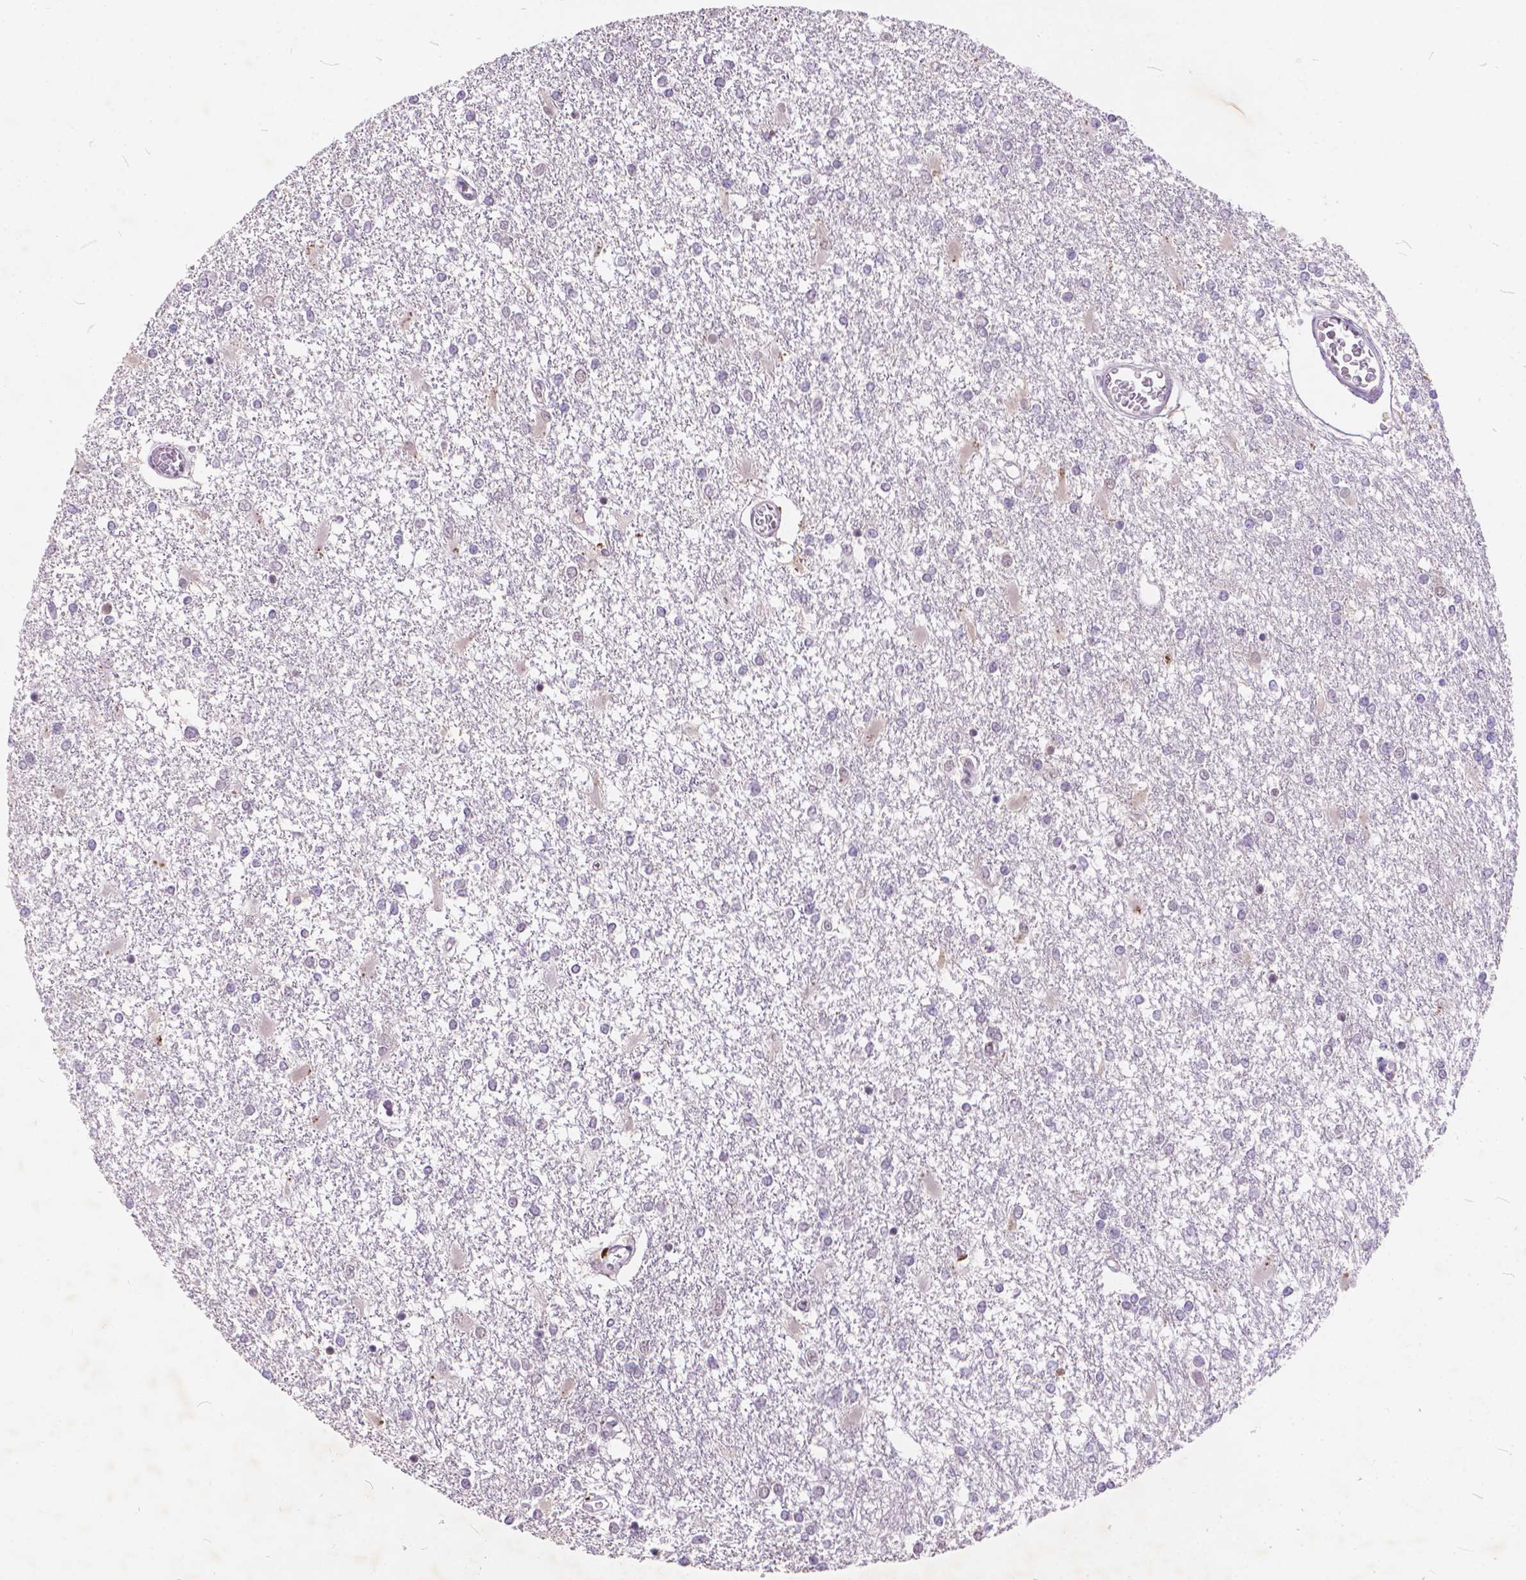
{"staining": {"intensity": "negative", "quantity": "none", "location": "none"}, "tissue": "glioma", "cell_type": "Tumor cells", "image_type": "cancer", "snomed": [{"axis": "morphology", "description": "Glioma, malignant, High grade"}, {"axis": "topography", "description": "Cerebral cortex"}], "caption": "This photomicrograph is of glioma stained with immunohistochemistry (IHC) to label a protein in brown with the nuclei are counter-stained blue. There is no positivity in tumor cells.", "gene": "FAM53A", "patient": {"sex": "male", "age": 79}}